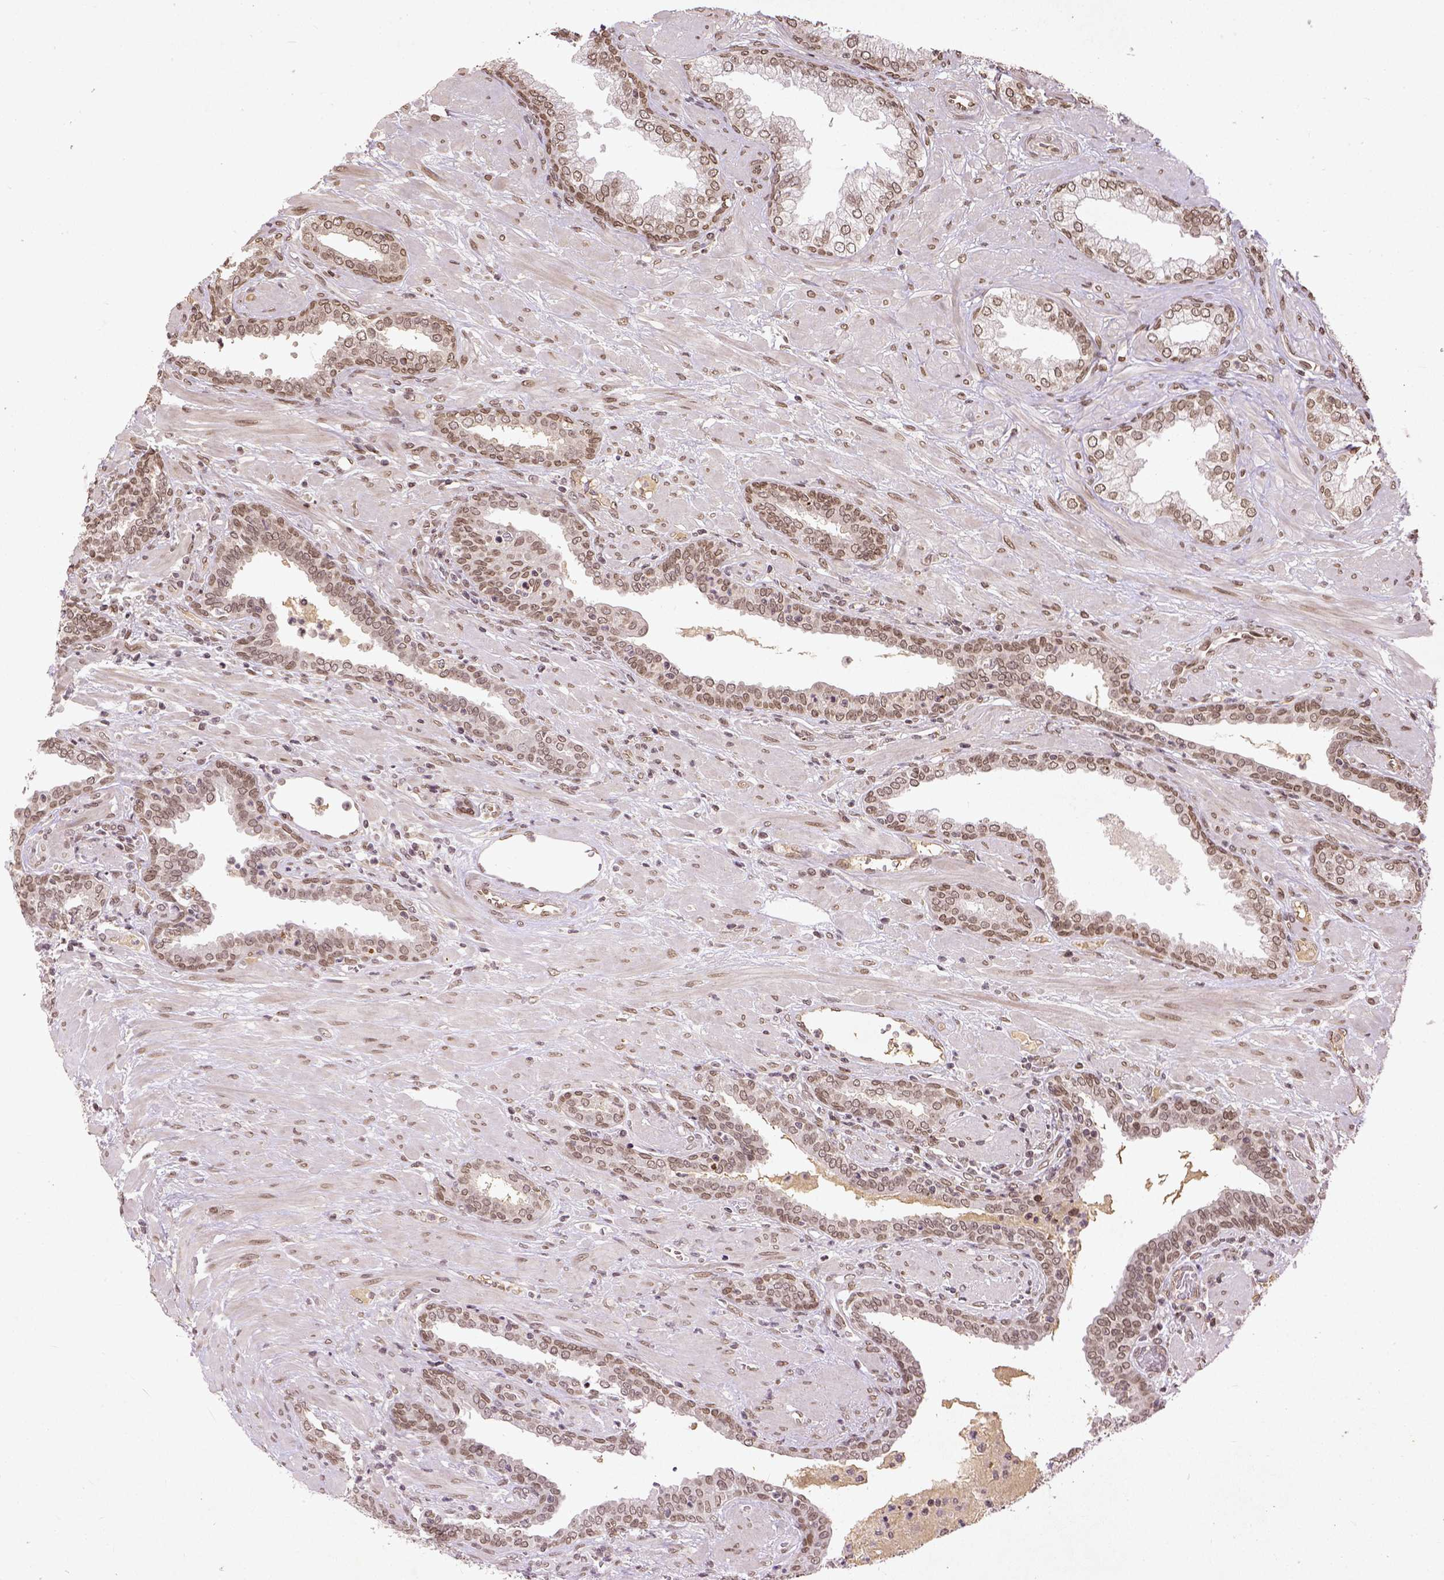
{"staining": {"intensity": "moderate", "quantity": ">75%", "location": "nuclear"}, "tissue": "prostate cancer", "cell_type": "Tumor cells", "image_type": "cancer", "snomed": [{"axis": "morphology", "description": "Adenocarcinoma, Low grade"}, {"axis": "topography", "description": "Prostate"}], "caption": "Brown immunohistochemical staining in human prostate cancer (low-grade adenocarcinoma) displays moderate nuclear positivity in approximately >75% of tumor cells.", "gene": "BANF1", "patient": {"sex": "male", "age": 61}}